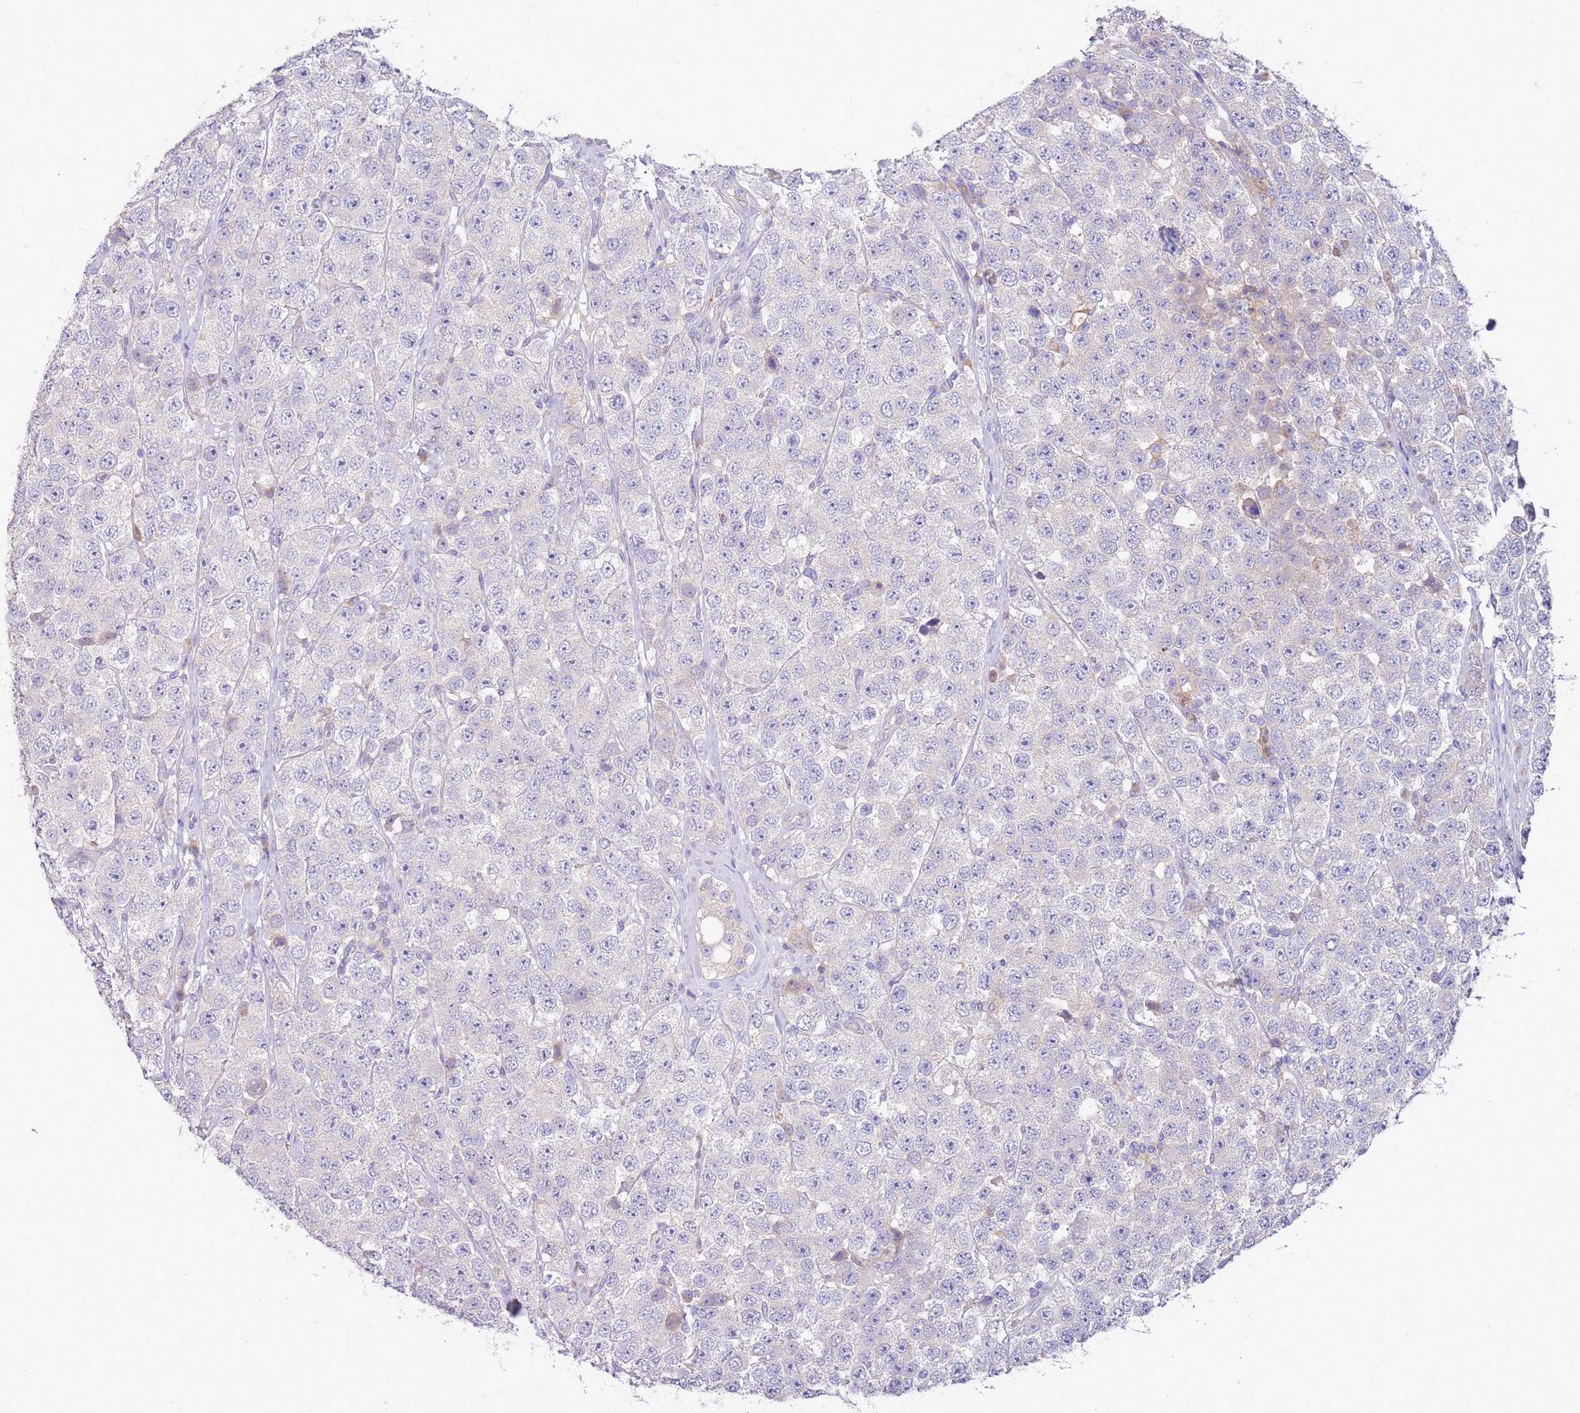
{"staining": {"intensity": "negative", "quantity": "none", "location": "none"}, "tissue": "testis cancer", "cell_type": "Tumor cells", "image_type": "cancer", "snomed": [{"axis": "morphology", "description": "Seminoma, NOS"}, {"axis": "topography", "description": "Testis"}], "caption": "This is an IHC micrograph of human testis cancer (seminoma). There is no staining in tumor cells.", "gene": "SLC44A4", "patient": {"sex": "male", "age": 28}}